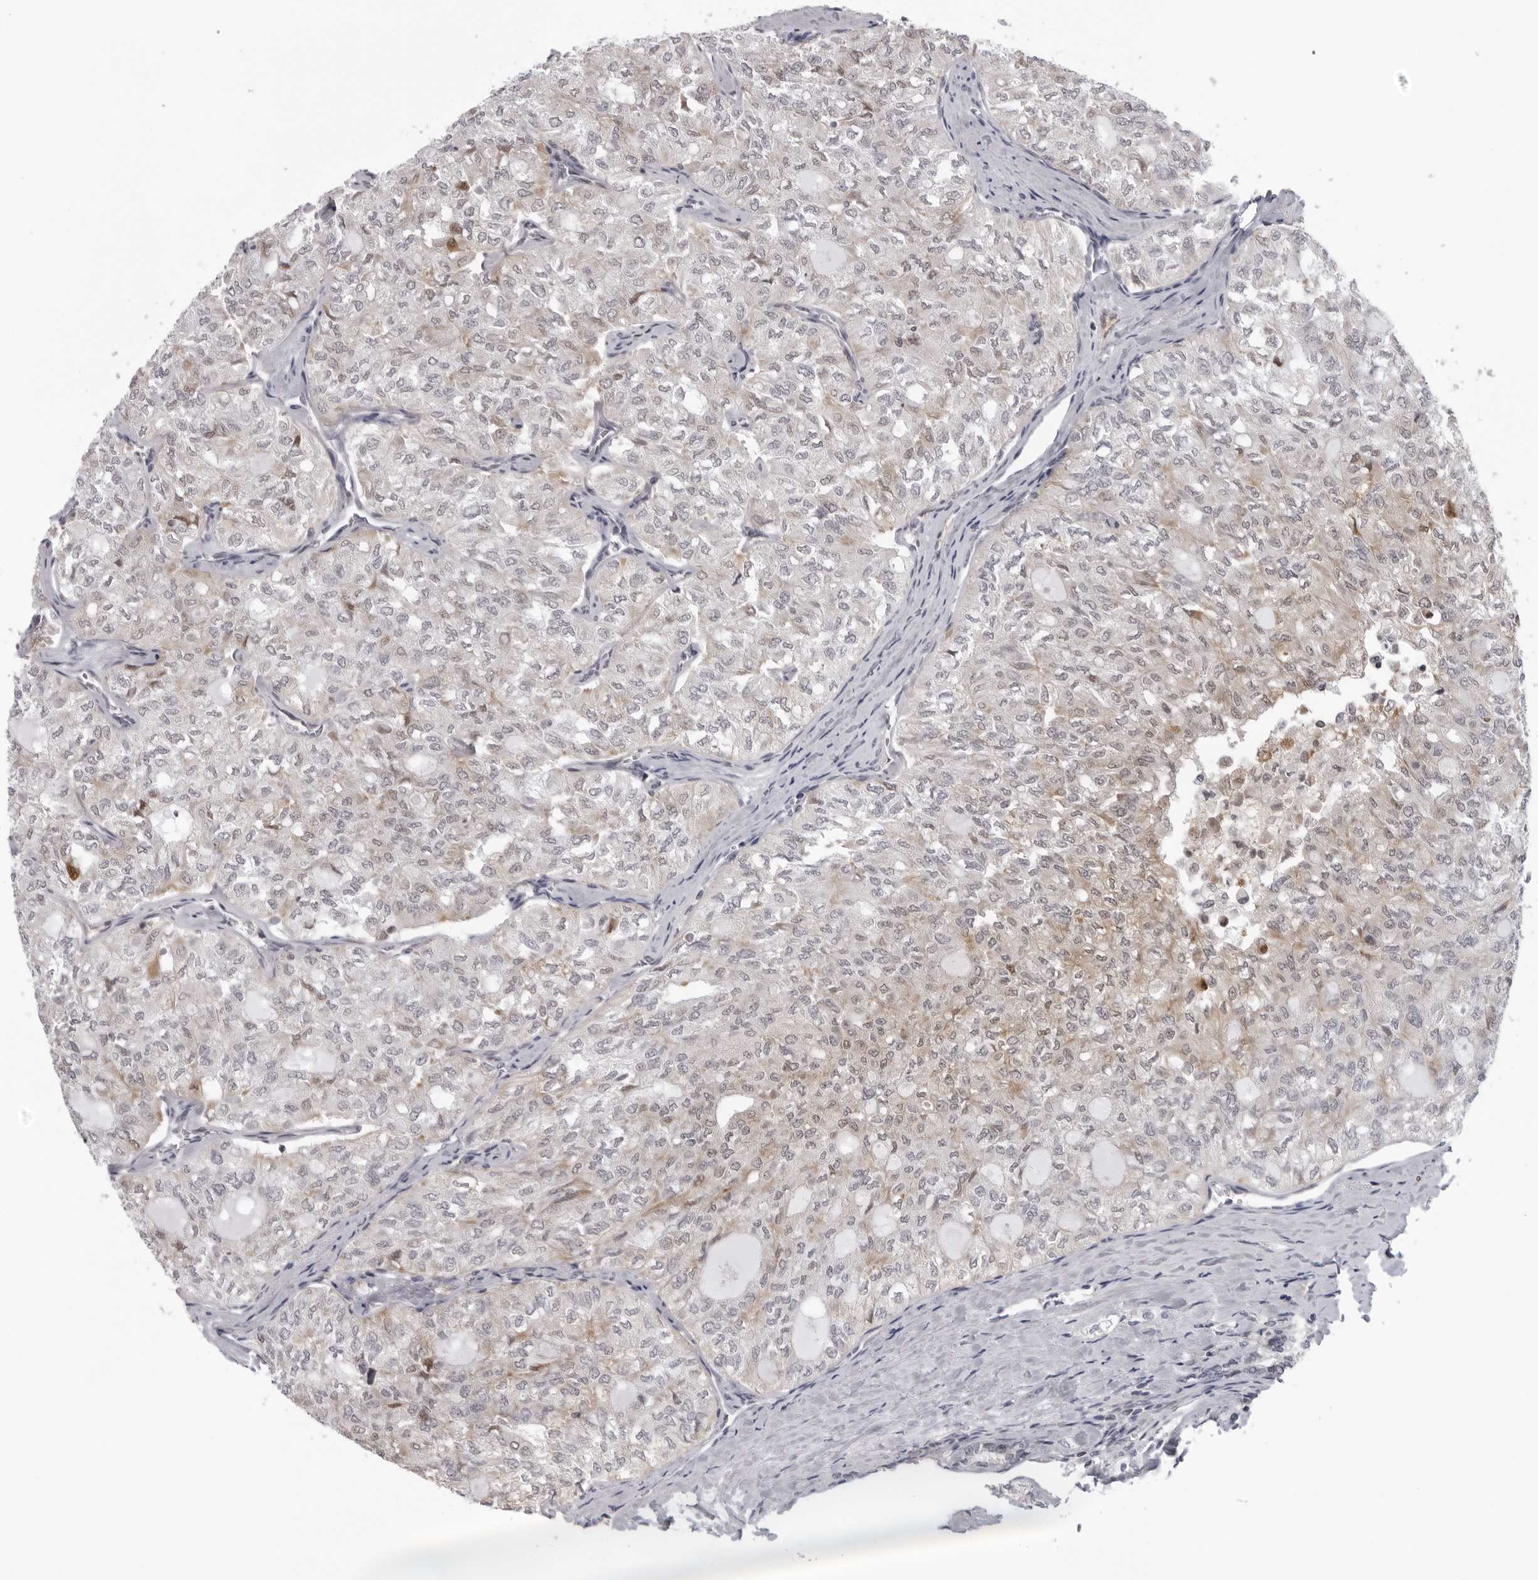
{"staining": {"intensity": "weak", "quantity": "25%-75%", "location": "cytoplasmic/membranous"}, "tissue": "thyroid cancer", "cell_type": "Tumor cells", "image_type": "cancer", "snomed": [{"axis": "morphology", "description": "Follicular adenoma carcinoma, NOS"}, {"axis": "topography", "description": "Thyroid gland"}], "caption": "Protein expression analysis of thyroid cancer (follicular adenoma carcinoma) reveals weak cytoplasmic/membranous positivity in about 25%-75% of tumor cells. Using DAB (3,3'-diaminobenzidine) (brown) and hematoxylin (blue) stains, captured at high magnification using brightfield microscopy.", "gene": "MRPS15", "patient": {"sex": "male", "age": 75}}